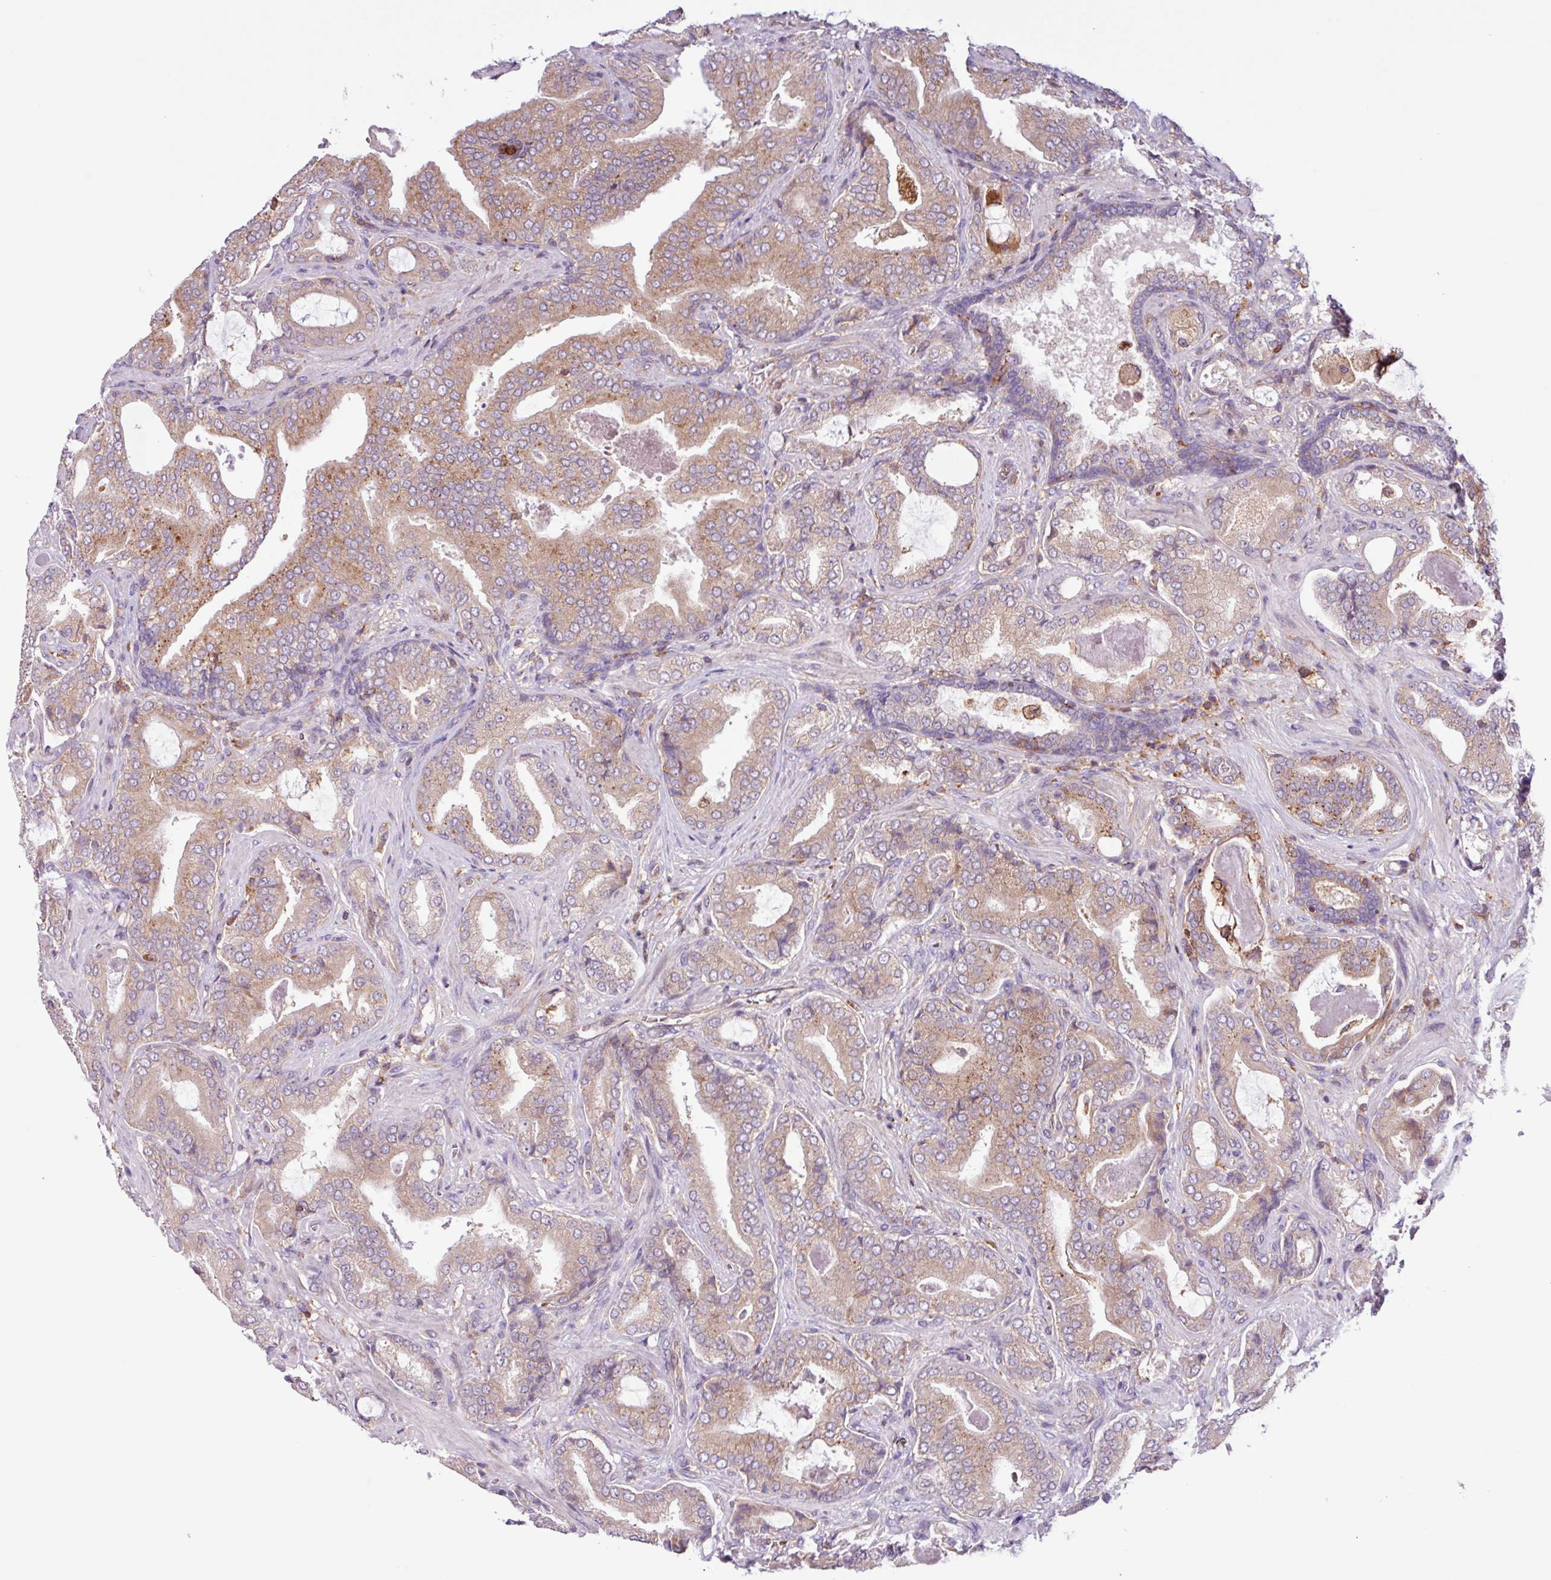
{"staining": {"intensity": "weak", "quantity": "25%-75%", "location": "cytoplasmic/membranous"}, "tissue": "prostate cancer", "cell_type": "Tumor cells", "image_type": "cancer", "snomed": [{"axis": "morphology", "description": "Adenocarcinoma, High grade"}, {"axis": "topography", "description": "Prostate"}], "caption": "A brown stain labels weak cytoplasmic/membranous expression of a protein in human prostate cancer tumor cells. (brown staining indicates protein expression, while blue staining denotes nuclei).", "gene": "ACTR3", "patient": {"sex": "male", "age": 68}}